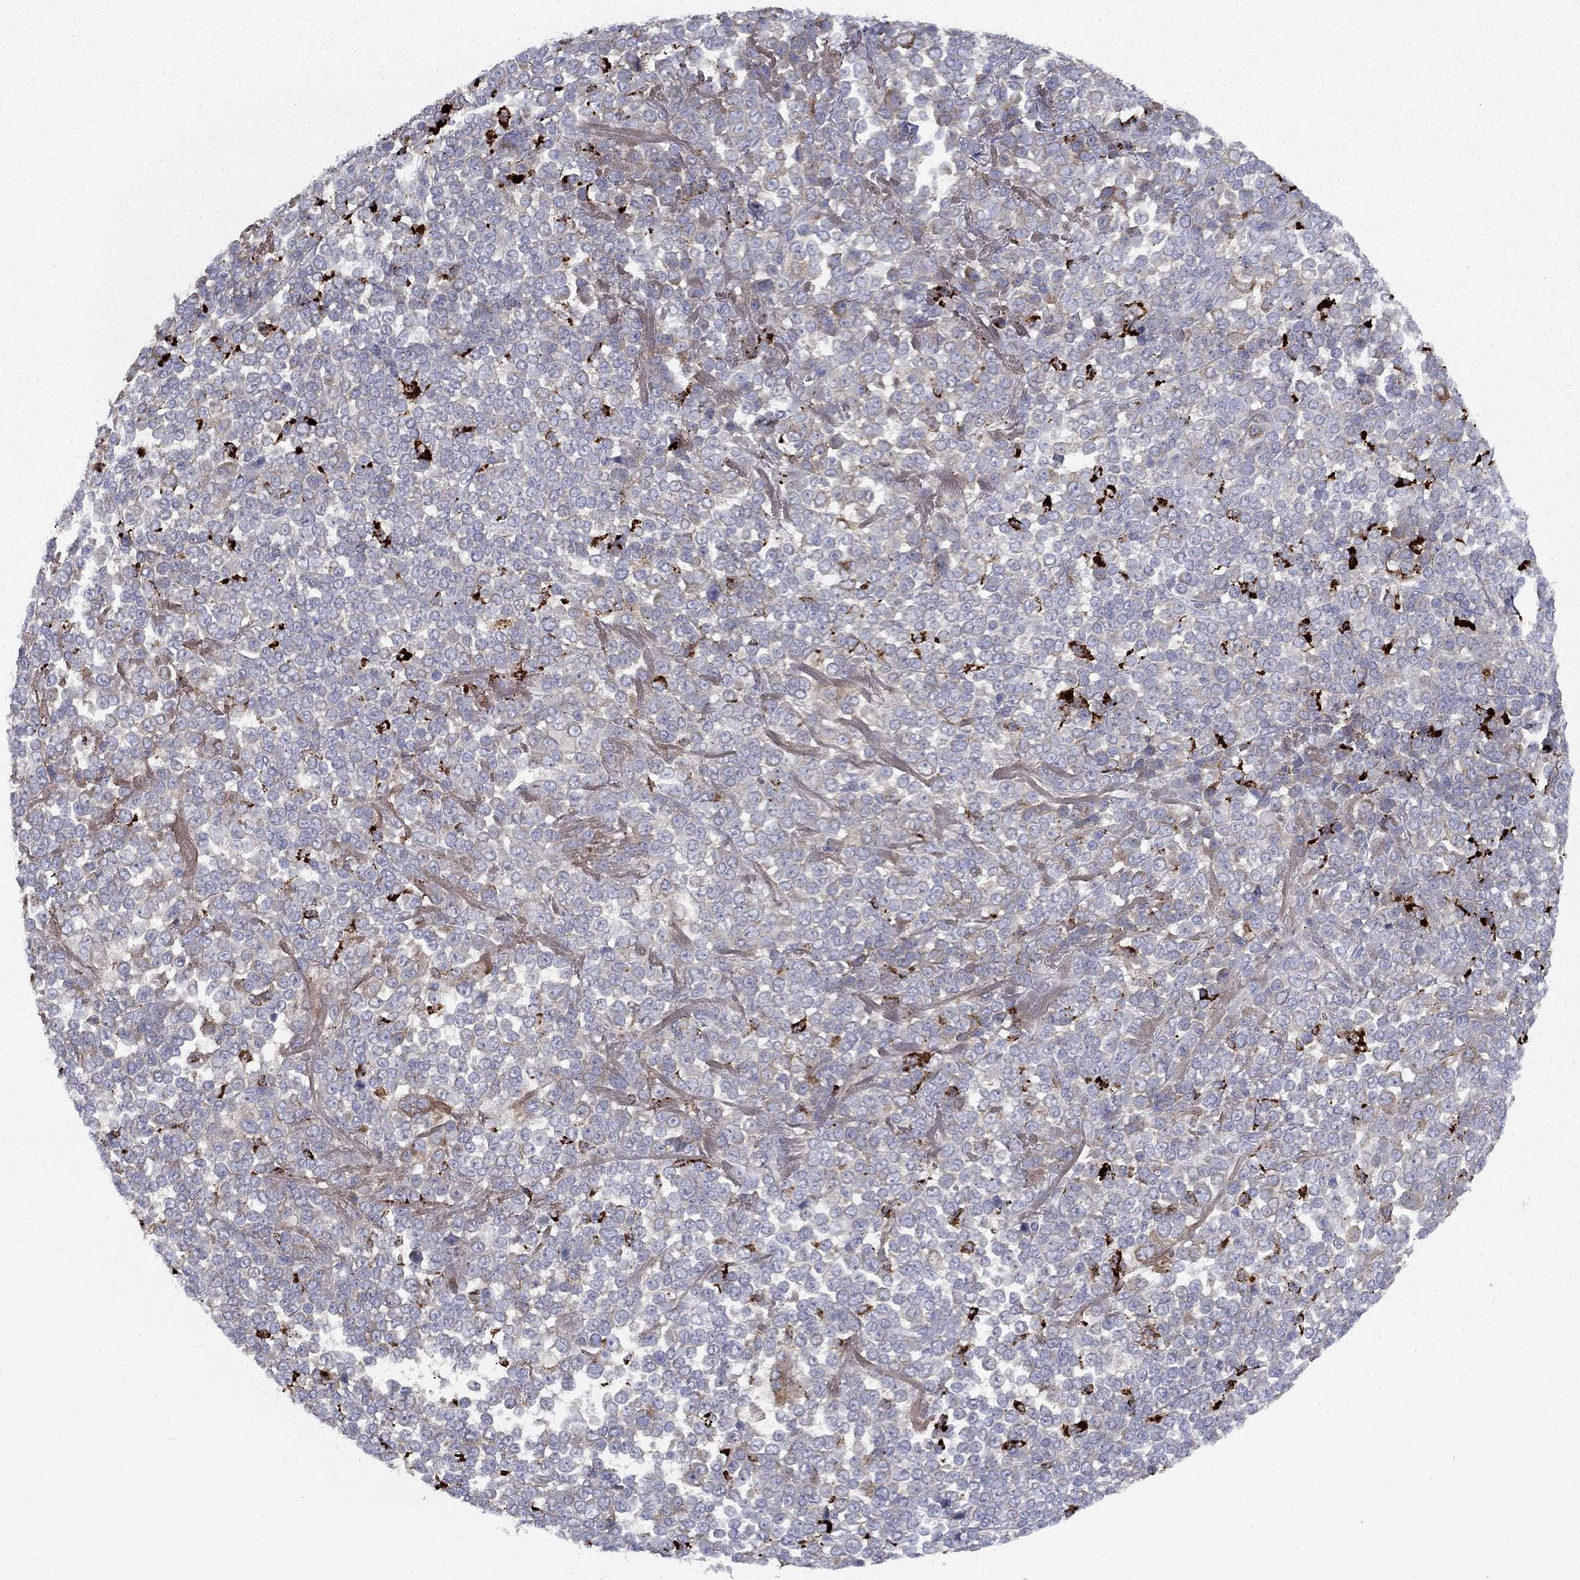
{"staining": {"intensity": "moderate", "quantity": "<25%", "location": "cytoplasmic/membranous"}, "tissue": "melanoma", "cell_type": "Tumor cells", "image_type": "cancer", "snomed": [{"axis": "morphology", "description": "Malignant melanoma, NOS"}, {"axis": "topography", "description": "Skin"}], "caption": "A brown stain shows moderate cytoplasmic/membranous positivity of a protein in human melanoma tumor cells.", "gene": "EPDR1", "patient": {"sex": "female", "age": 95}}